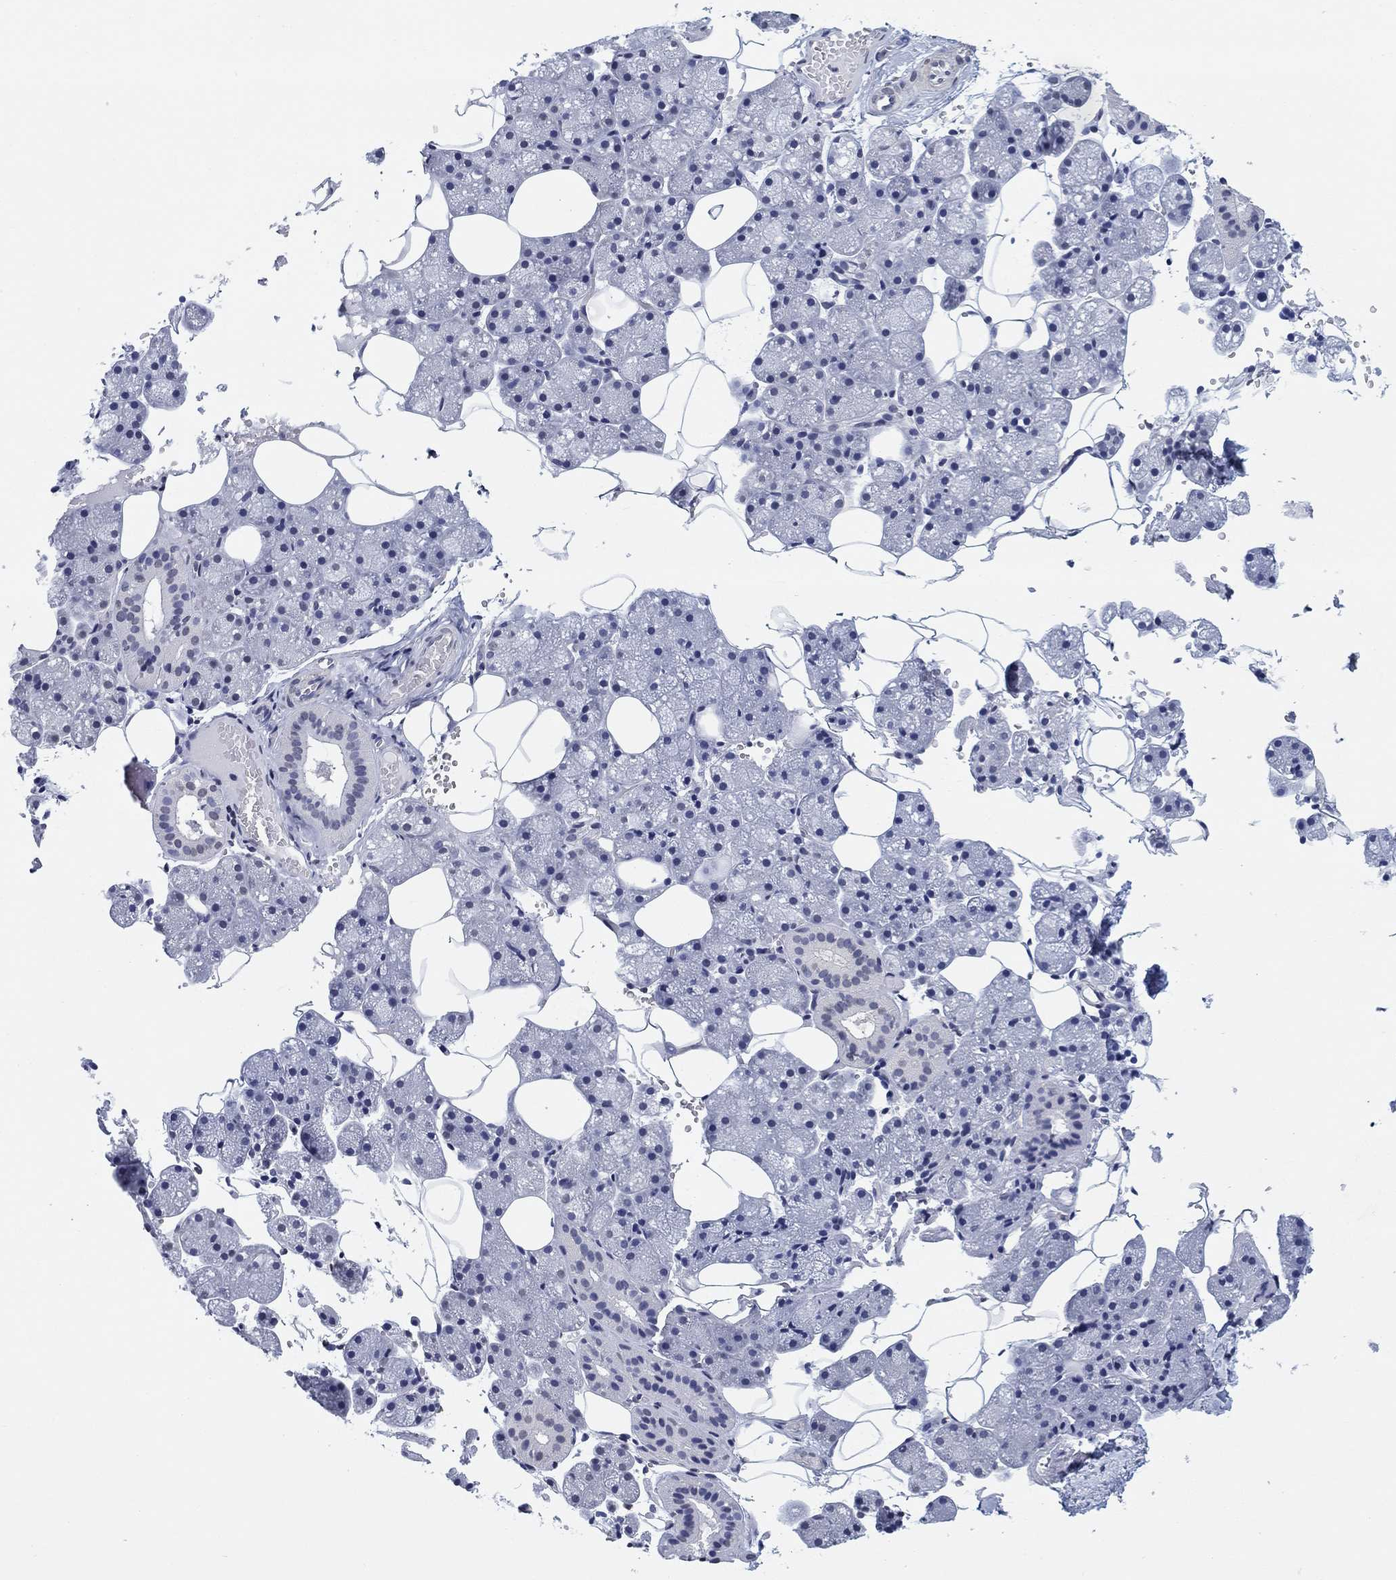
{"staining": {"intensity": "negative", "quantity": "none", "location": "none"}, "tissue": "salivary gland", "cell_type": "Glandular cells", "image_type": "normal", "snomed": [{"axis": "morphology", "description": "Normal tissue, NOS"}, {"axis": "topography", "description": "Salivary gland"}], "caption": "Immunohistochemical staining of normal human salivary gland displays no significant staining in glandular cells.", "gene": "OTUB2", "patient": {"sex": "male", "age": 38}}